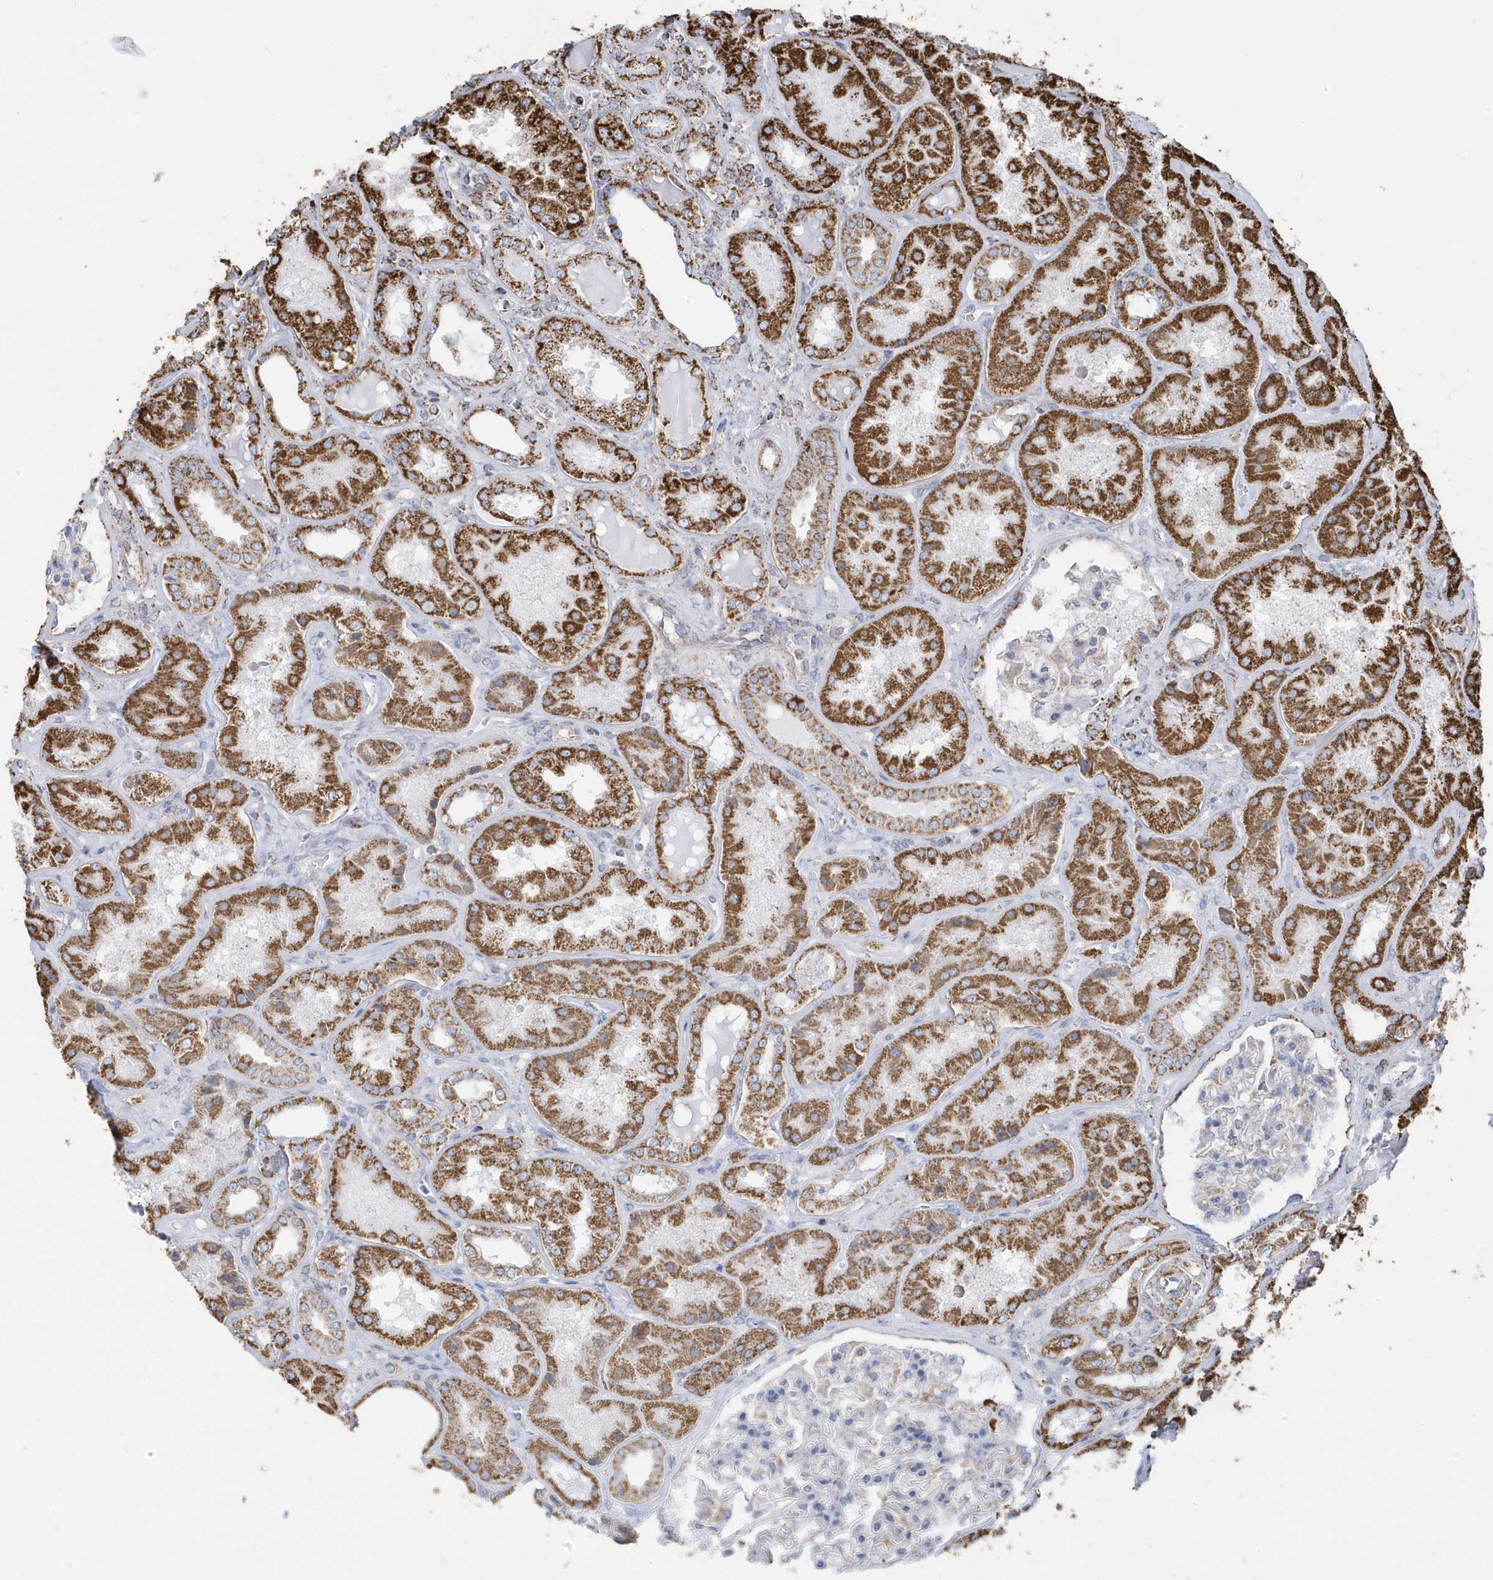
{"staining": {"intensity": "moderate", "quantity": "<25%", "location": "cytoplasmic/membranous"}, "tissue": "kidney", "cell_type": "Cells in glomeruli", "image_type": "normal", "snomed": [{"axis": "morphology", "description": "Normal tissue, NOS"}, {"axis": "topography", "description": "Kidney"}], "caption": "Cells in glomeruli display low levels of moderate cytoplasmic/membranous positivity in approximately <25% of cells in normal human kidney.", "gene": "GTPBP8", "patient": {"sex": "female", "age": 56}}